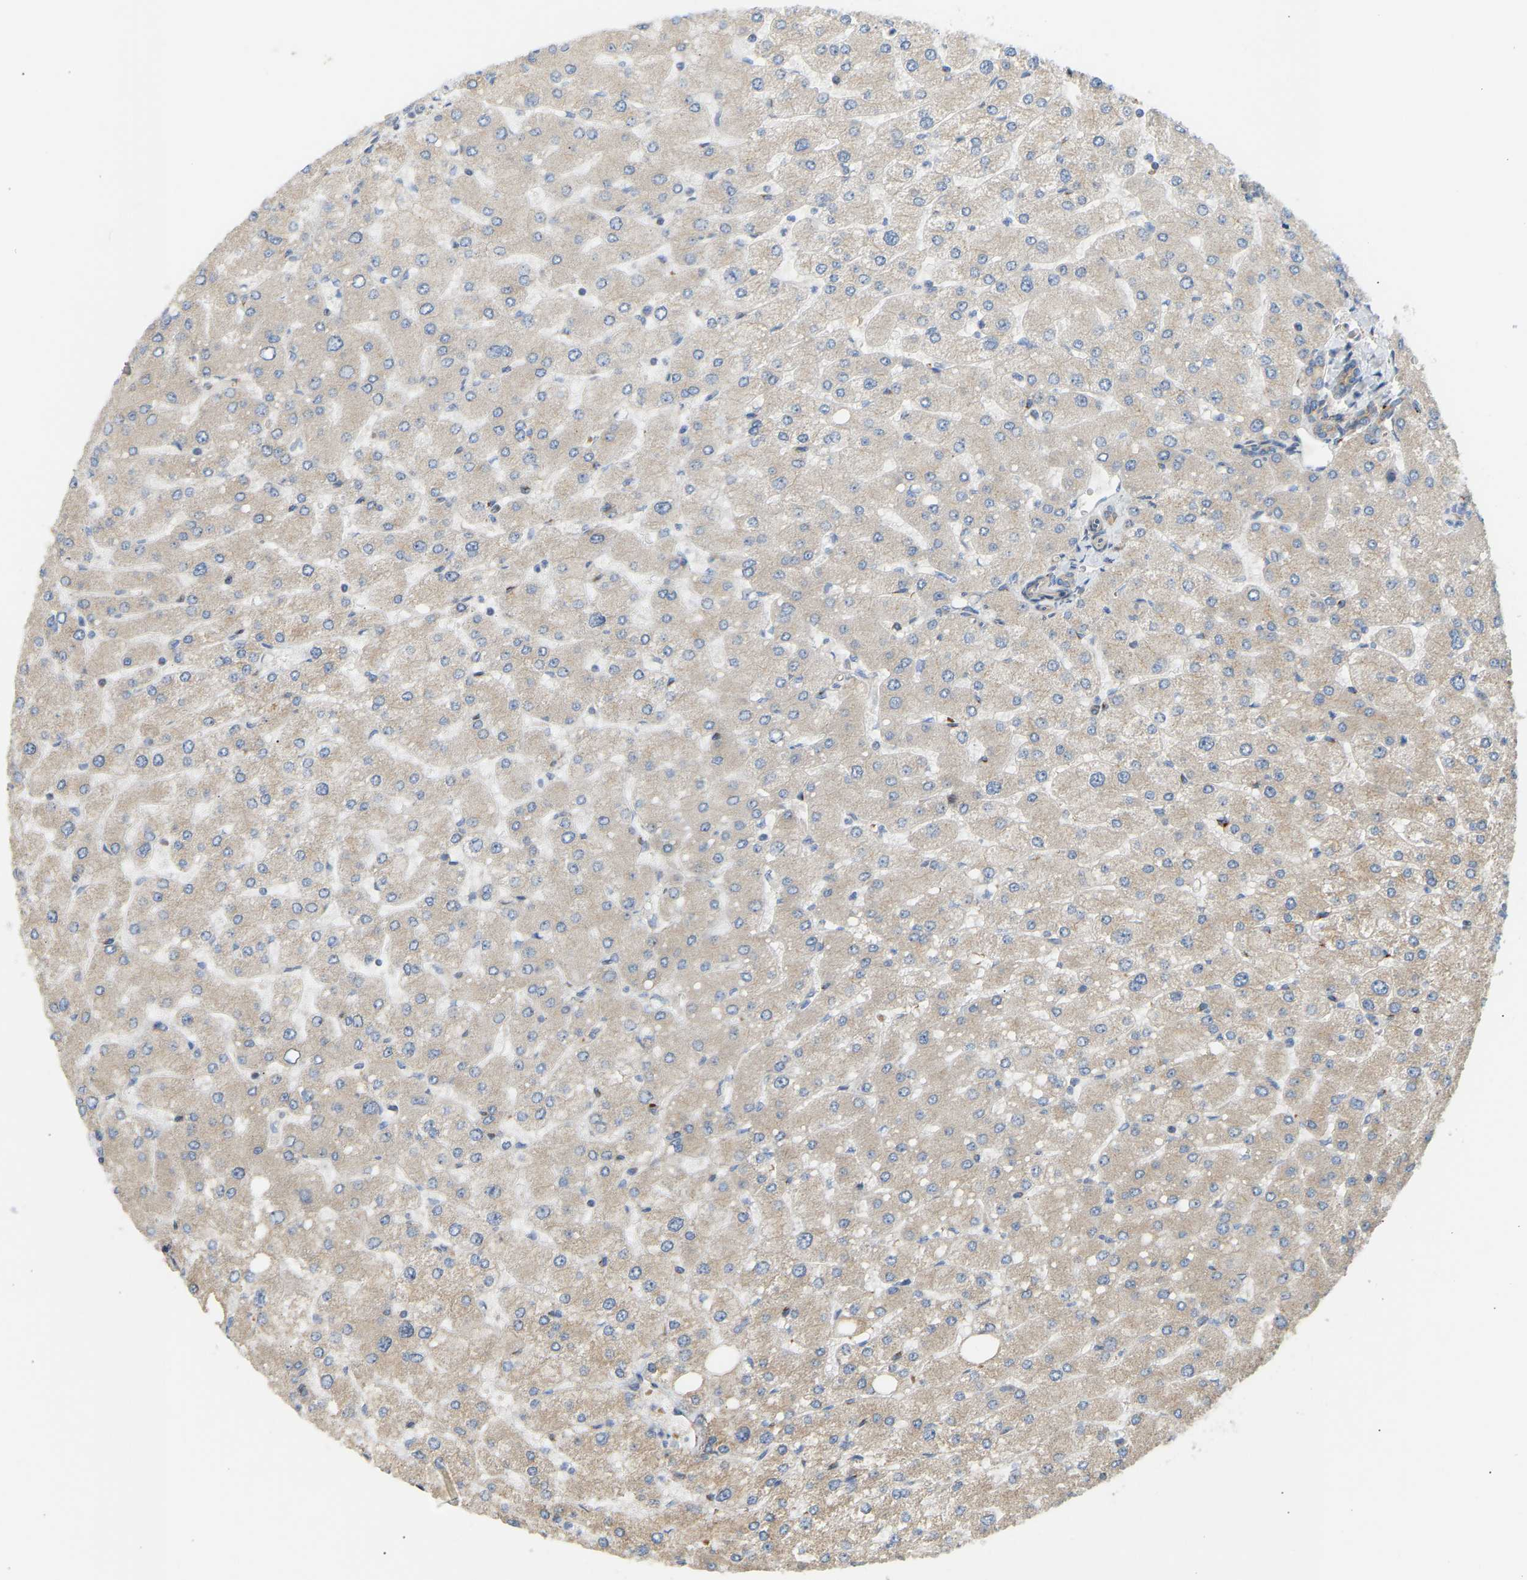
{"staining": {"intensity": "weak", "quantity": ">75%", "location": "cytoplasmic/membranous"}, "tissue": "liver", "cell_type": "Cholangiocytes", "image_type": "normal", "snomed": [{"axis": "morphology", "description": "Normal tissue, NOS"}, {"axis": "topography", "description": "Liver"}], "caption": "This is a photomicrograph of immunohistochemistry (IHC) staining of normal liver, which shows weak positivity in the cytoplasmic/membranous of cholangiocytes.", "gene": "YIPF2", "patient": {"sex": "male", "age": 55}}